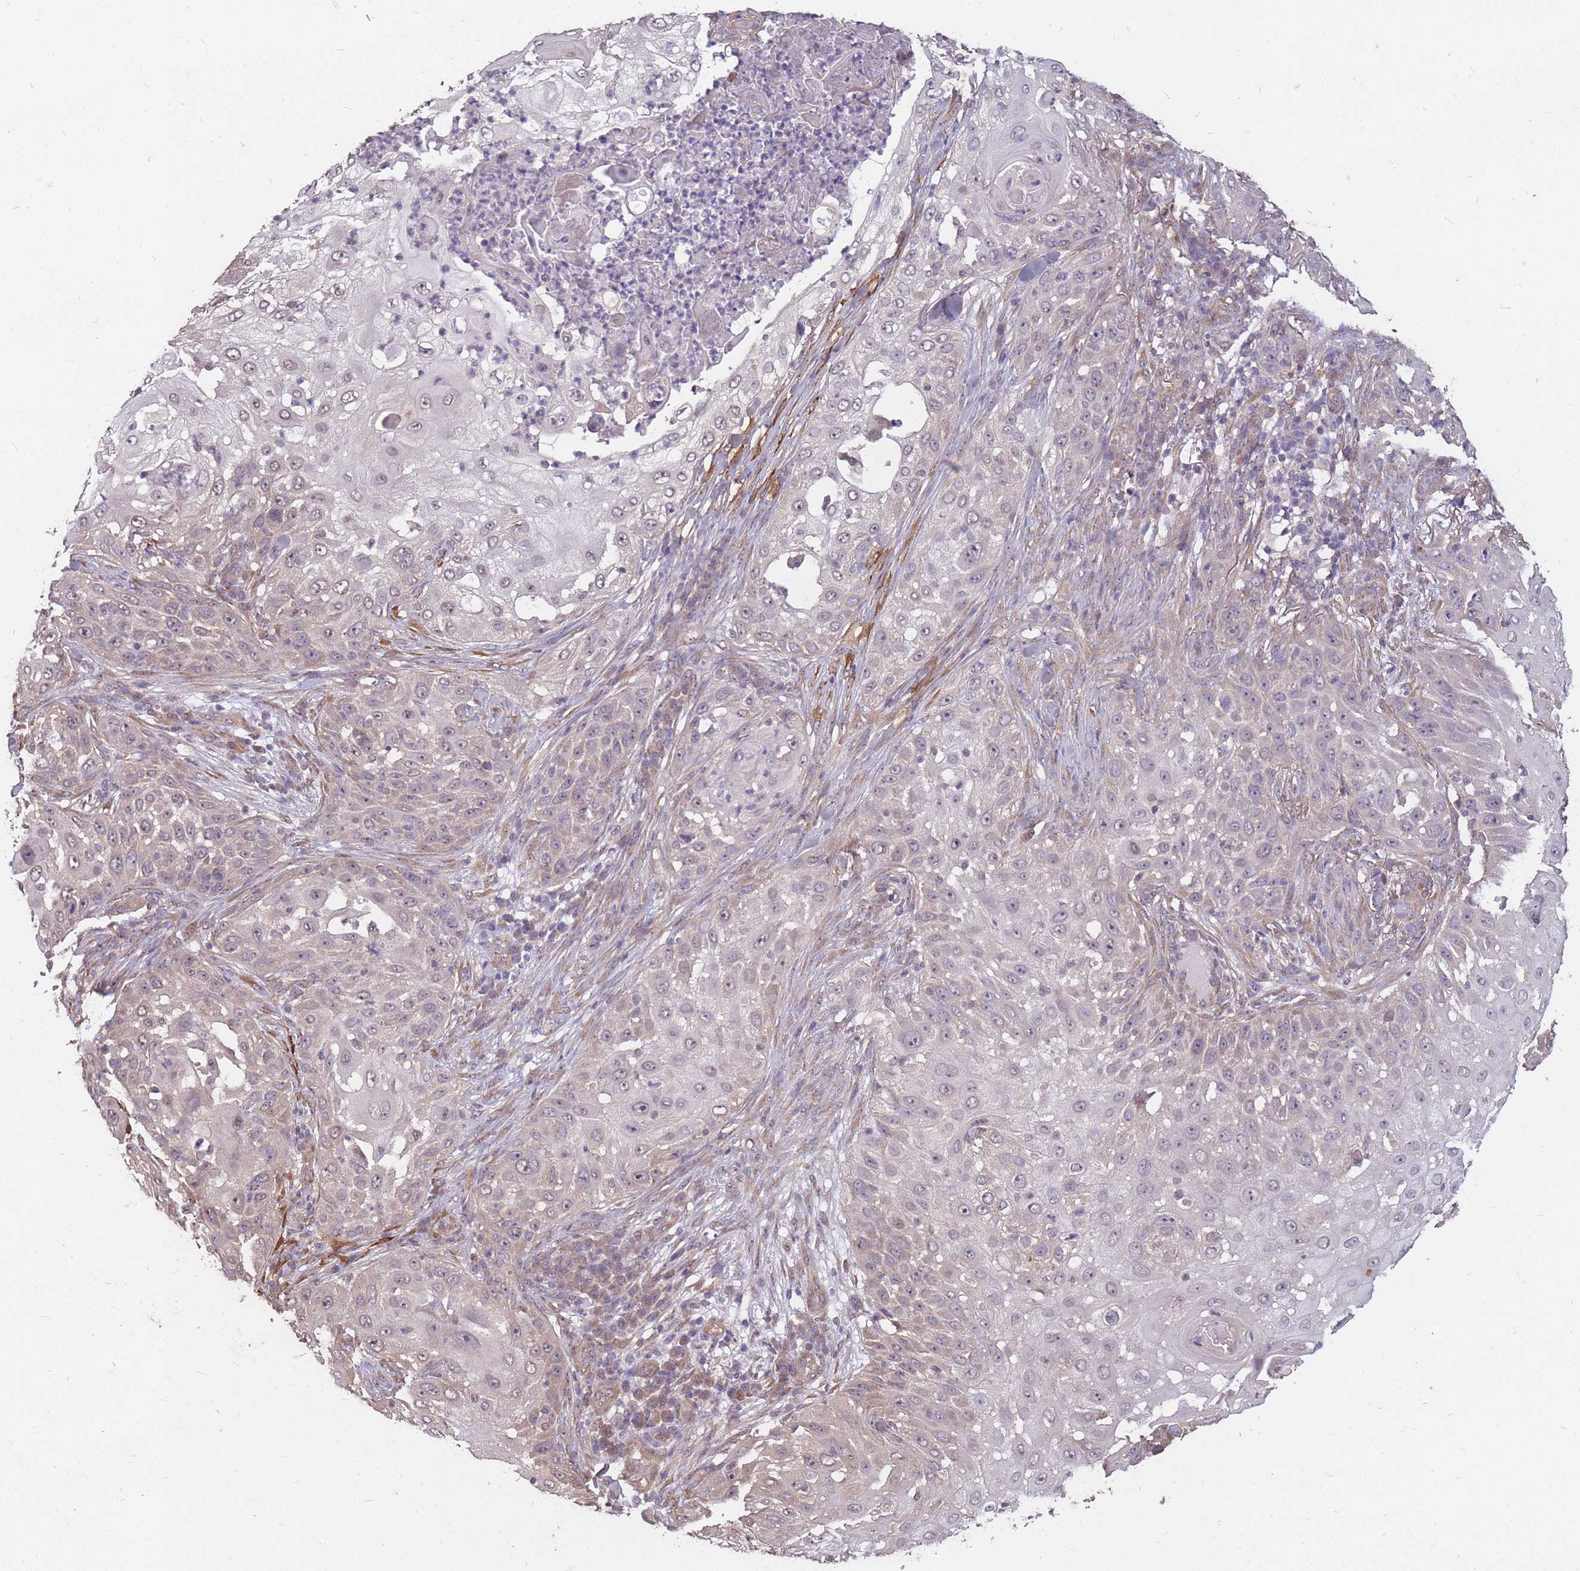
{"staining": {"intensity": "negative", "quantity": "none", "location": "none"}, "tissue": "skin cancer", "cell_type": "Tumor cells", "image_type": "cancer", "snomed": [{"axis": "morphology", "description": "Squamous cell carcinoma, NOS"}, {"axis": "topography", "description": "Skin"}], "caption": "Skin squamous cell carcinoma was stained to show a protein in brown. There is no significant expression in tumor cells. (Brightfield microscopy of DAB (3,3'-diaminobenzidine) IHC at high magnification).", "gene": "DYNC1LI2", "patient": {"sex": "female", "age": 44}}